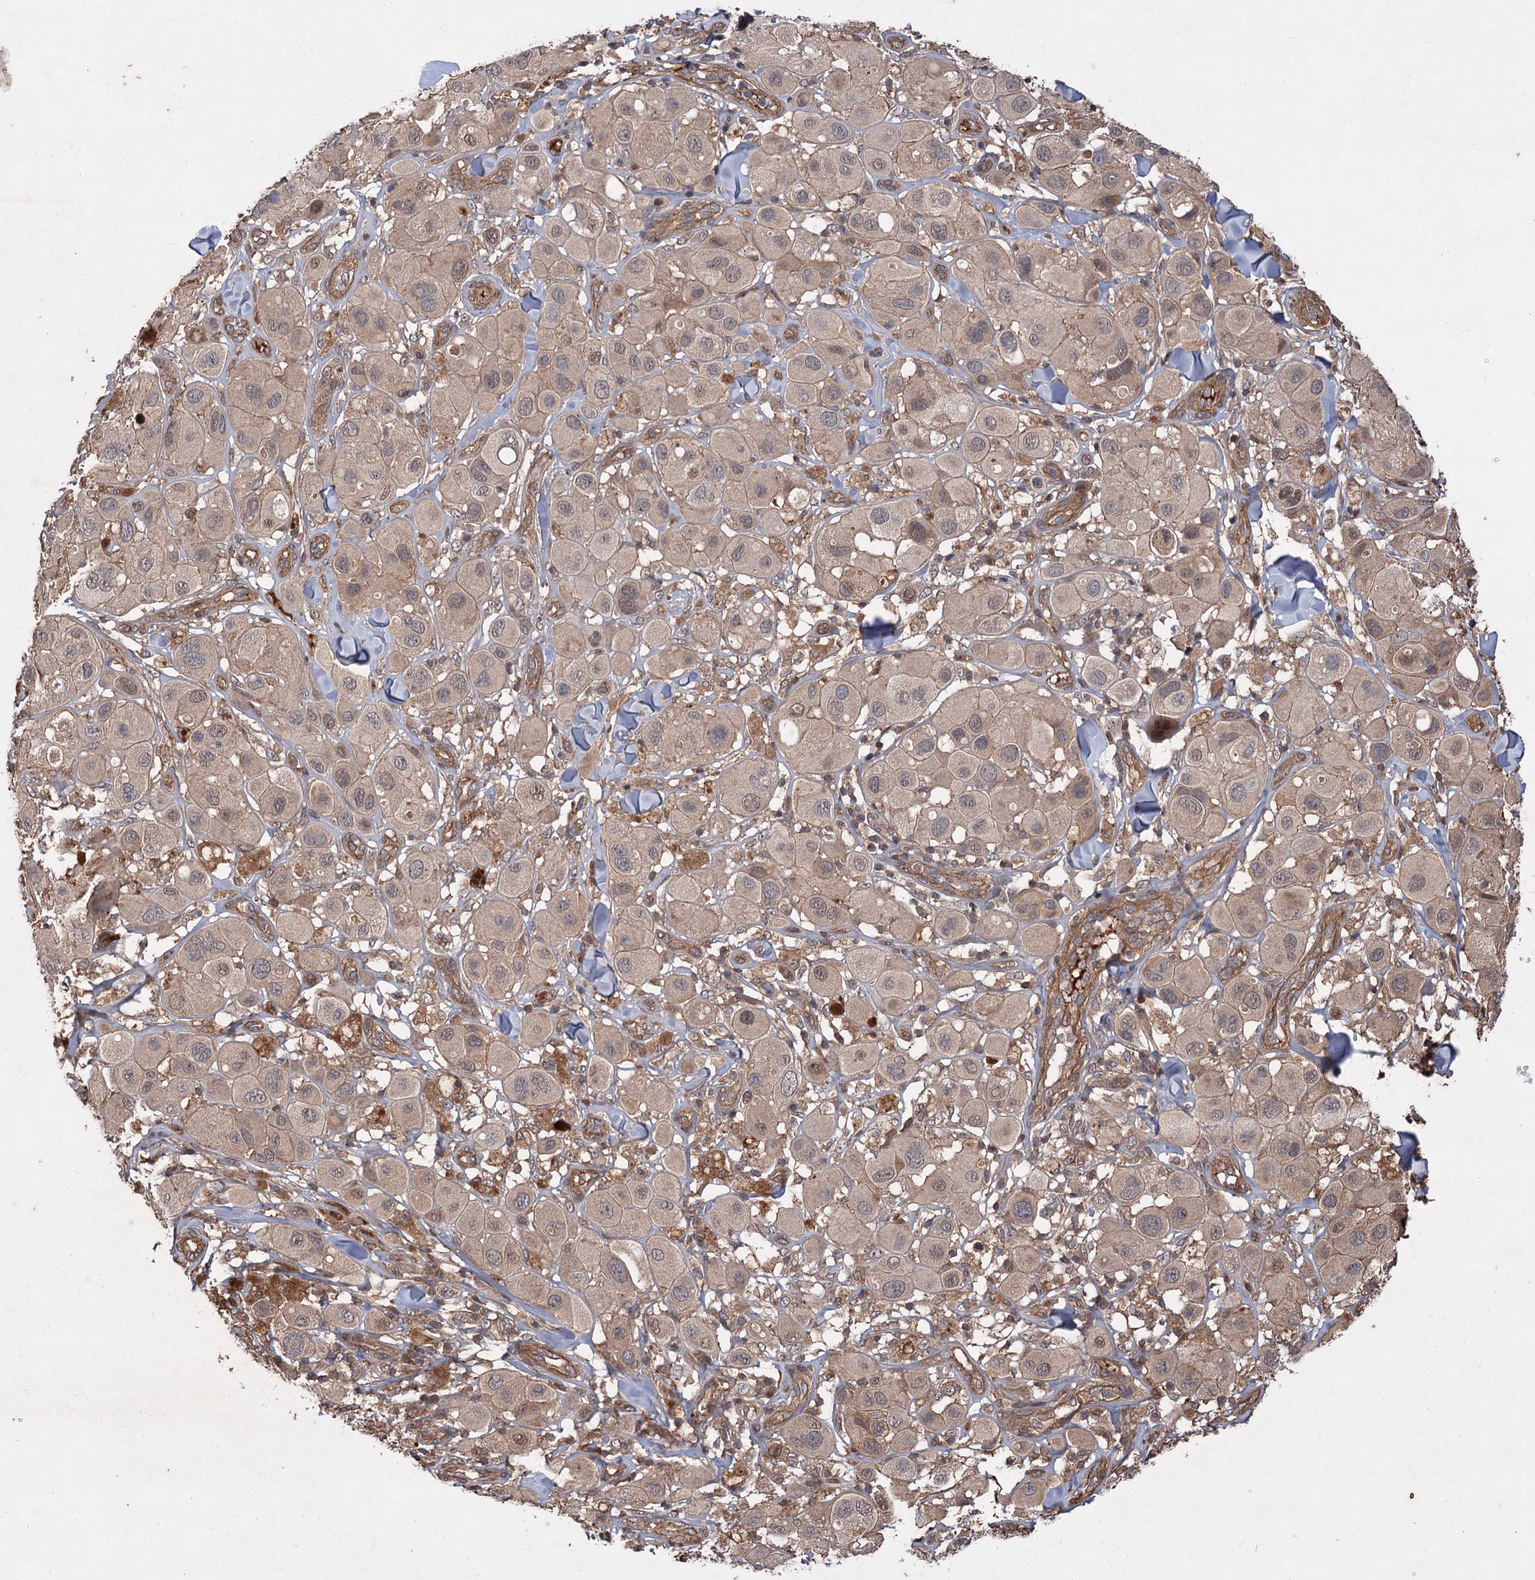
{"staining": {"intensity": "weak", "quantity": ">75%", "location": "cytoplasmic/membranous,nuclear"}, "tissue": "melanoma", "cell_type": "Tumor cells", "image_type": "cancer", "snomed": [{"axis": "morphology", "description": "Malignant melanoma, Metastatic site"}, {"axis": "topography", "description": "Skin"}], "caption": "Malignant melanoma (metastatic site) stained with a brown dye exhibits weak cytoplasmic/membranous and nuclear positive positivity in approximately >75% of tumor cells.", "gene": "ADK", "patient": {"sex": "male", "age": 41}}